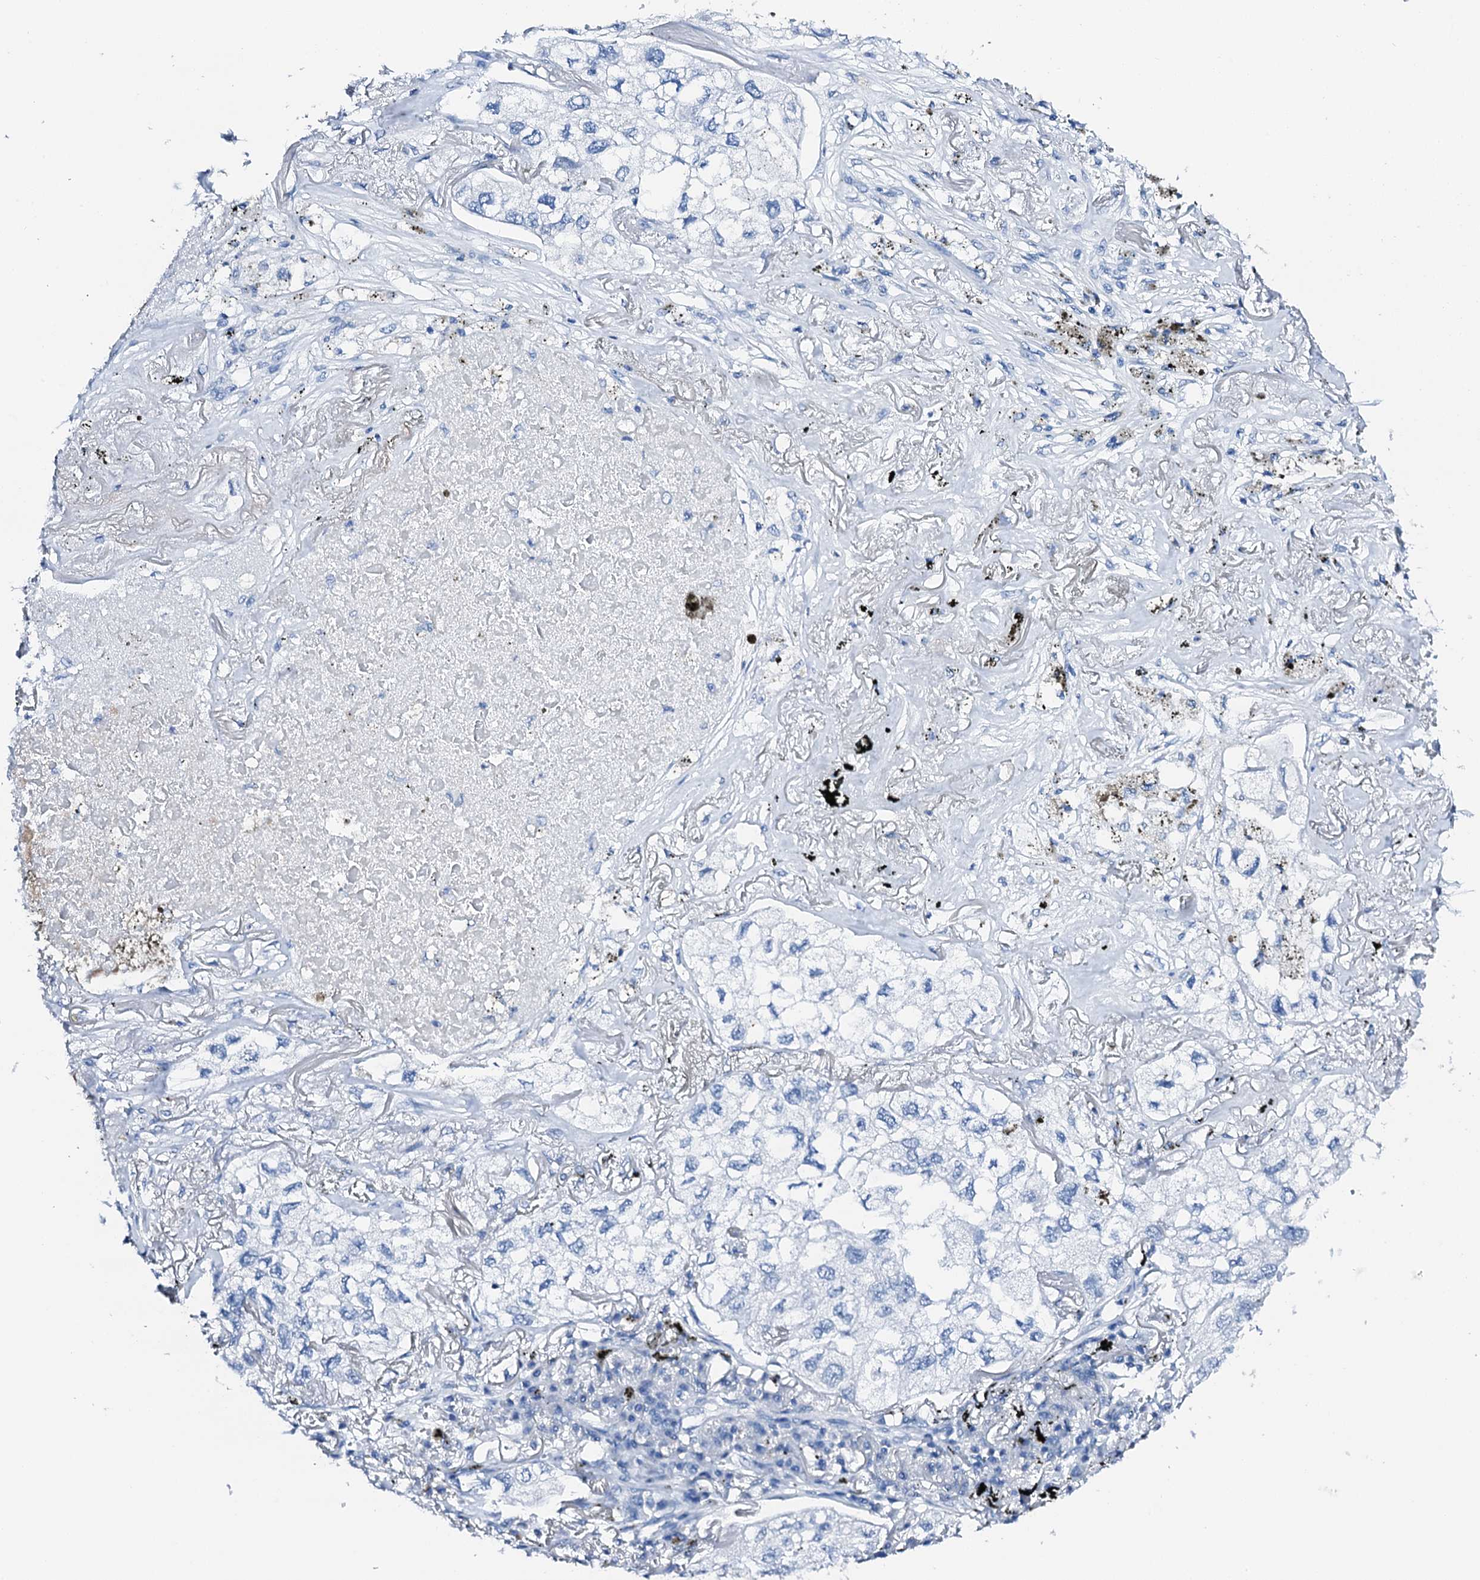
{"staining": {"intensity": "negative", "quantity": "none", "location": "none"}, "tissue": "lung cancer", "cell_type": "Tumor cells", "image_type": "cancer", "snomed": [{"axis": "morphology", "description": "Adenocarcinoma, NOS"}, {"axis": "topography", "description": "Lung"}], "caption": "This is an immunohistochemistry image of human adenocarcinoma (lung). There is no staining in tumor cells.", "gene": "PTH", "patient": {"sex": "male", "age": 65}}